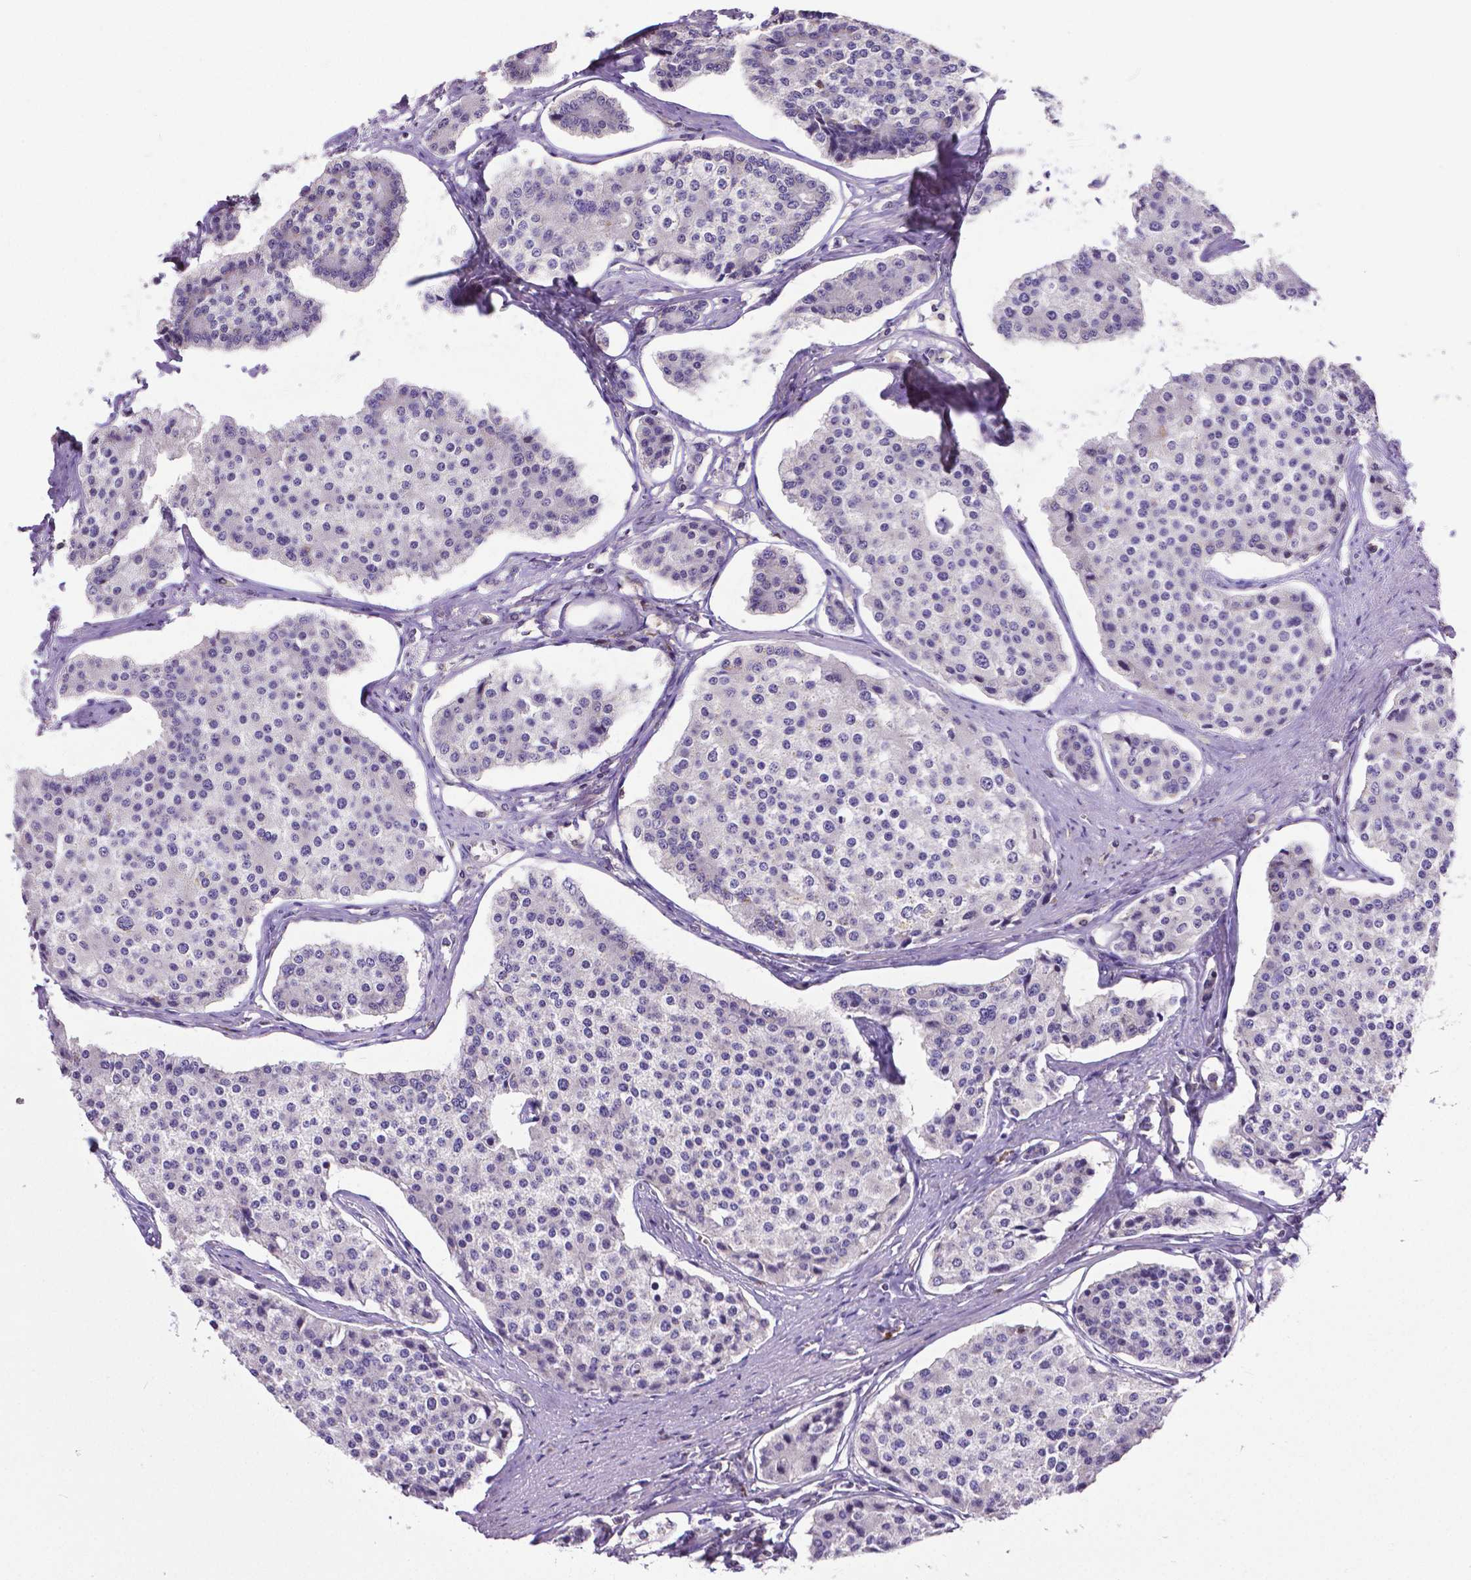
{"staining": {"intensity": "negative", "quantity": "none", "location": "none"}, "tissue": "carcinoid", "cell_type": "Tumor cells", "image_type": "cancer", "snomed": [{"axis": "morphology", "description": "Carcinoid, malignant, NOS"}, {"axis": "topography", "description": "Small intestine"}], "caption": "High power microscopy image of an IHC photomicrograph of carcinoid (malignant), revealing no significant expression in tumor cells.", "gene": "MCL1", "patient": {"sex": "female", "age": 65}}